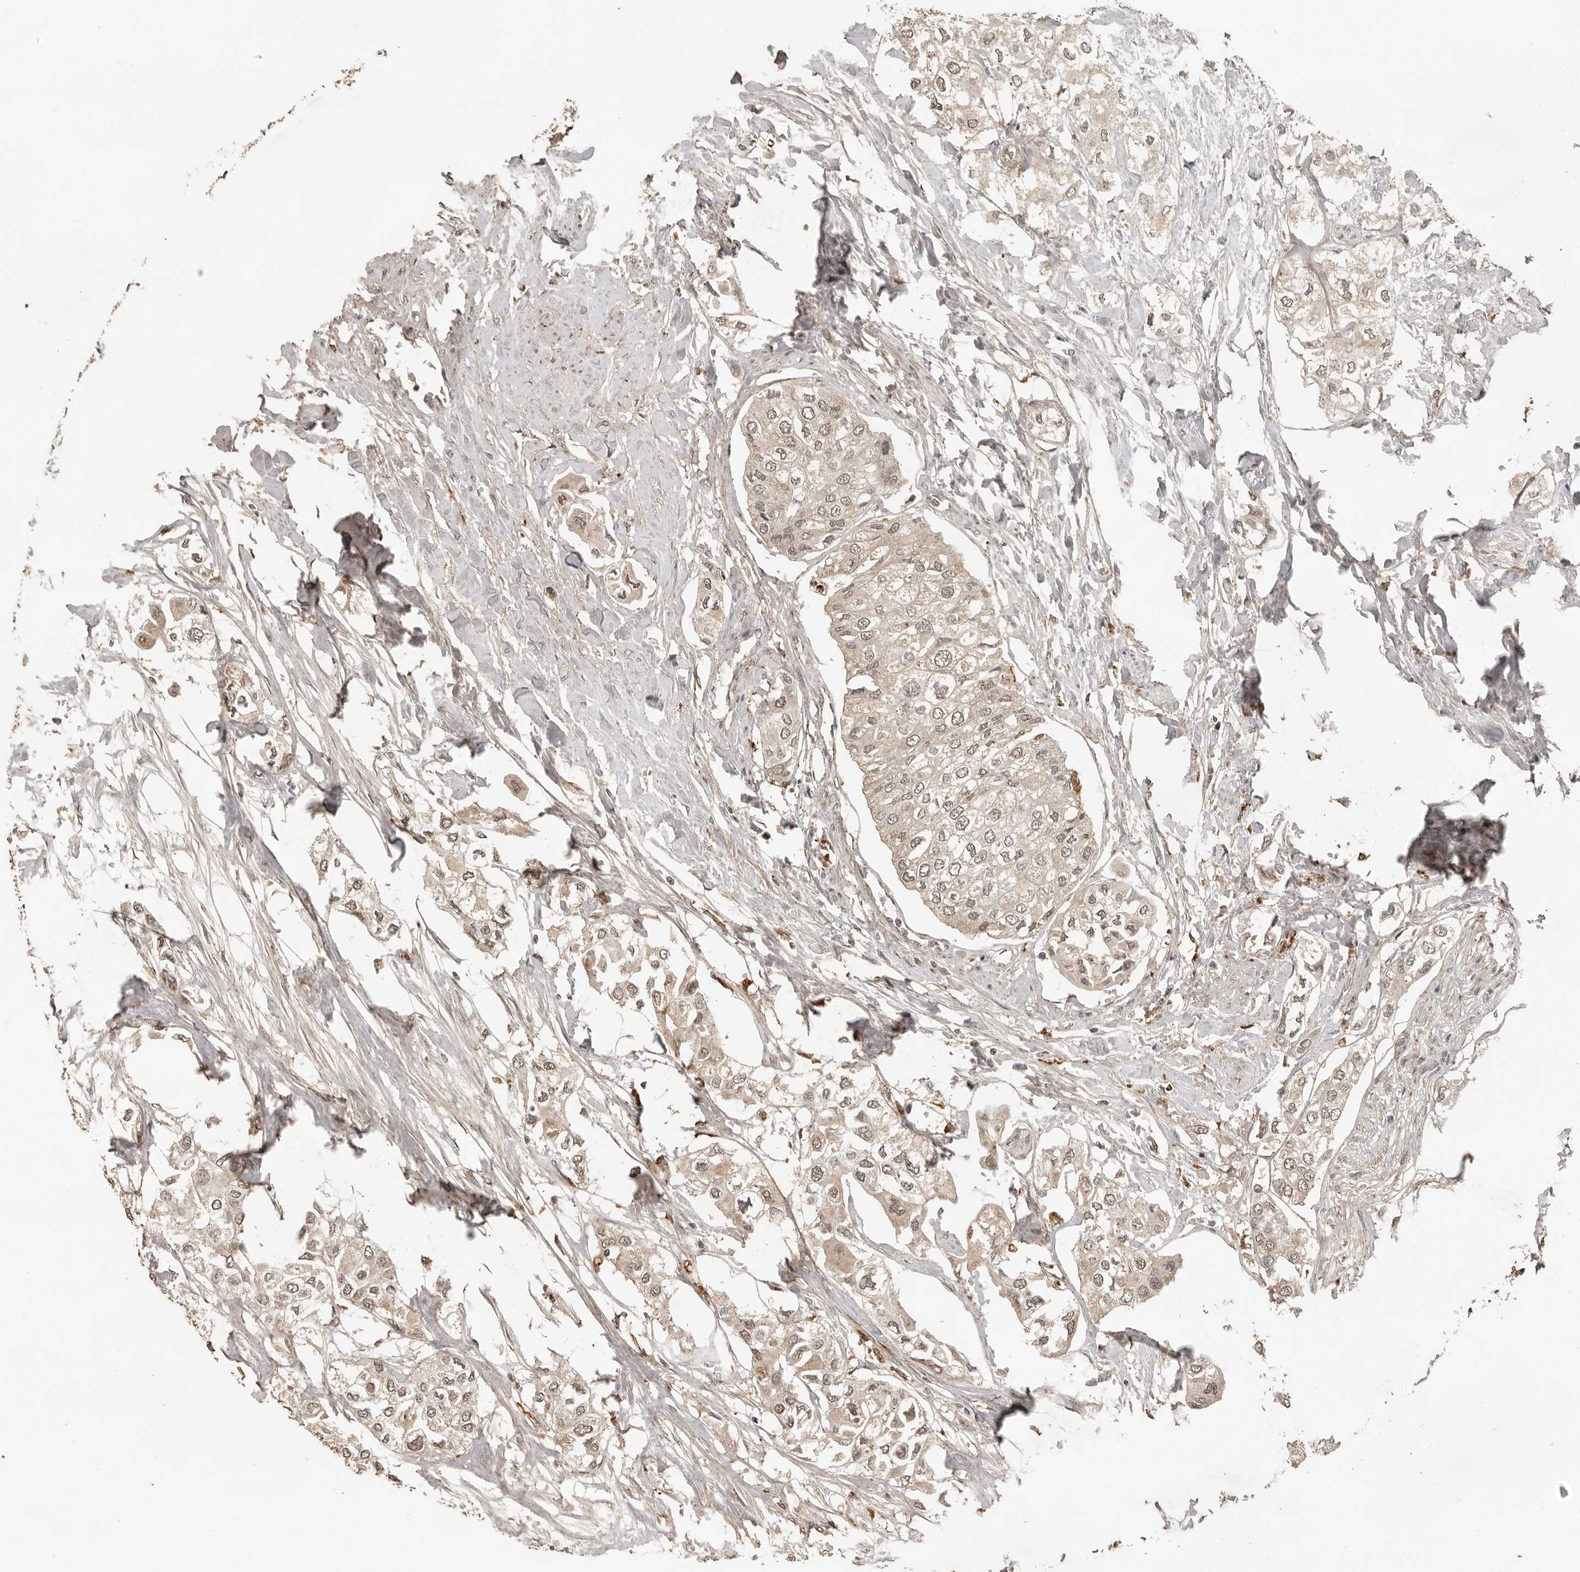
{"staining": {"intensity": "weak", "quantity": ">75%", "location": "cytoplasmic/membranous,nuclear"}, "tissue": "urothelial cancer", "cell_type": "Tumor cells", "image_type": "cancer", "snomed": [{"axis": "morphology", "description": "Urothelial carcinoma, High grade"}, {"axis": "topography", "description": "Urinary bladder"}], "caption": "Immunohistochemistry (IHC) image of neoplastic tissue: urothelial cancer stained using immunohistochemistry (IHC) exhibits low levels of weak protein expression localized specifically in the cytoplasmic/membranous and nuclear of tumor cells, appearing as a cytoplasmic/membranous and nuclear brown color.", "gene": "CTF1", "patient": {"sex": "male", "age": 64}}